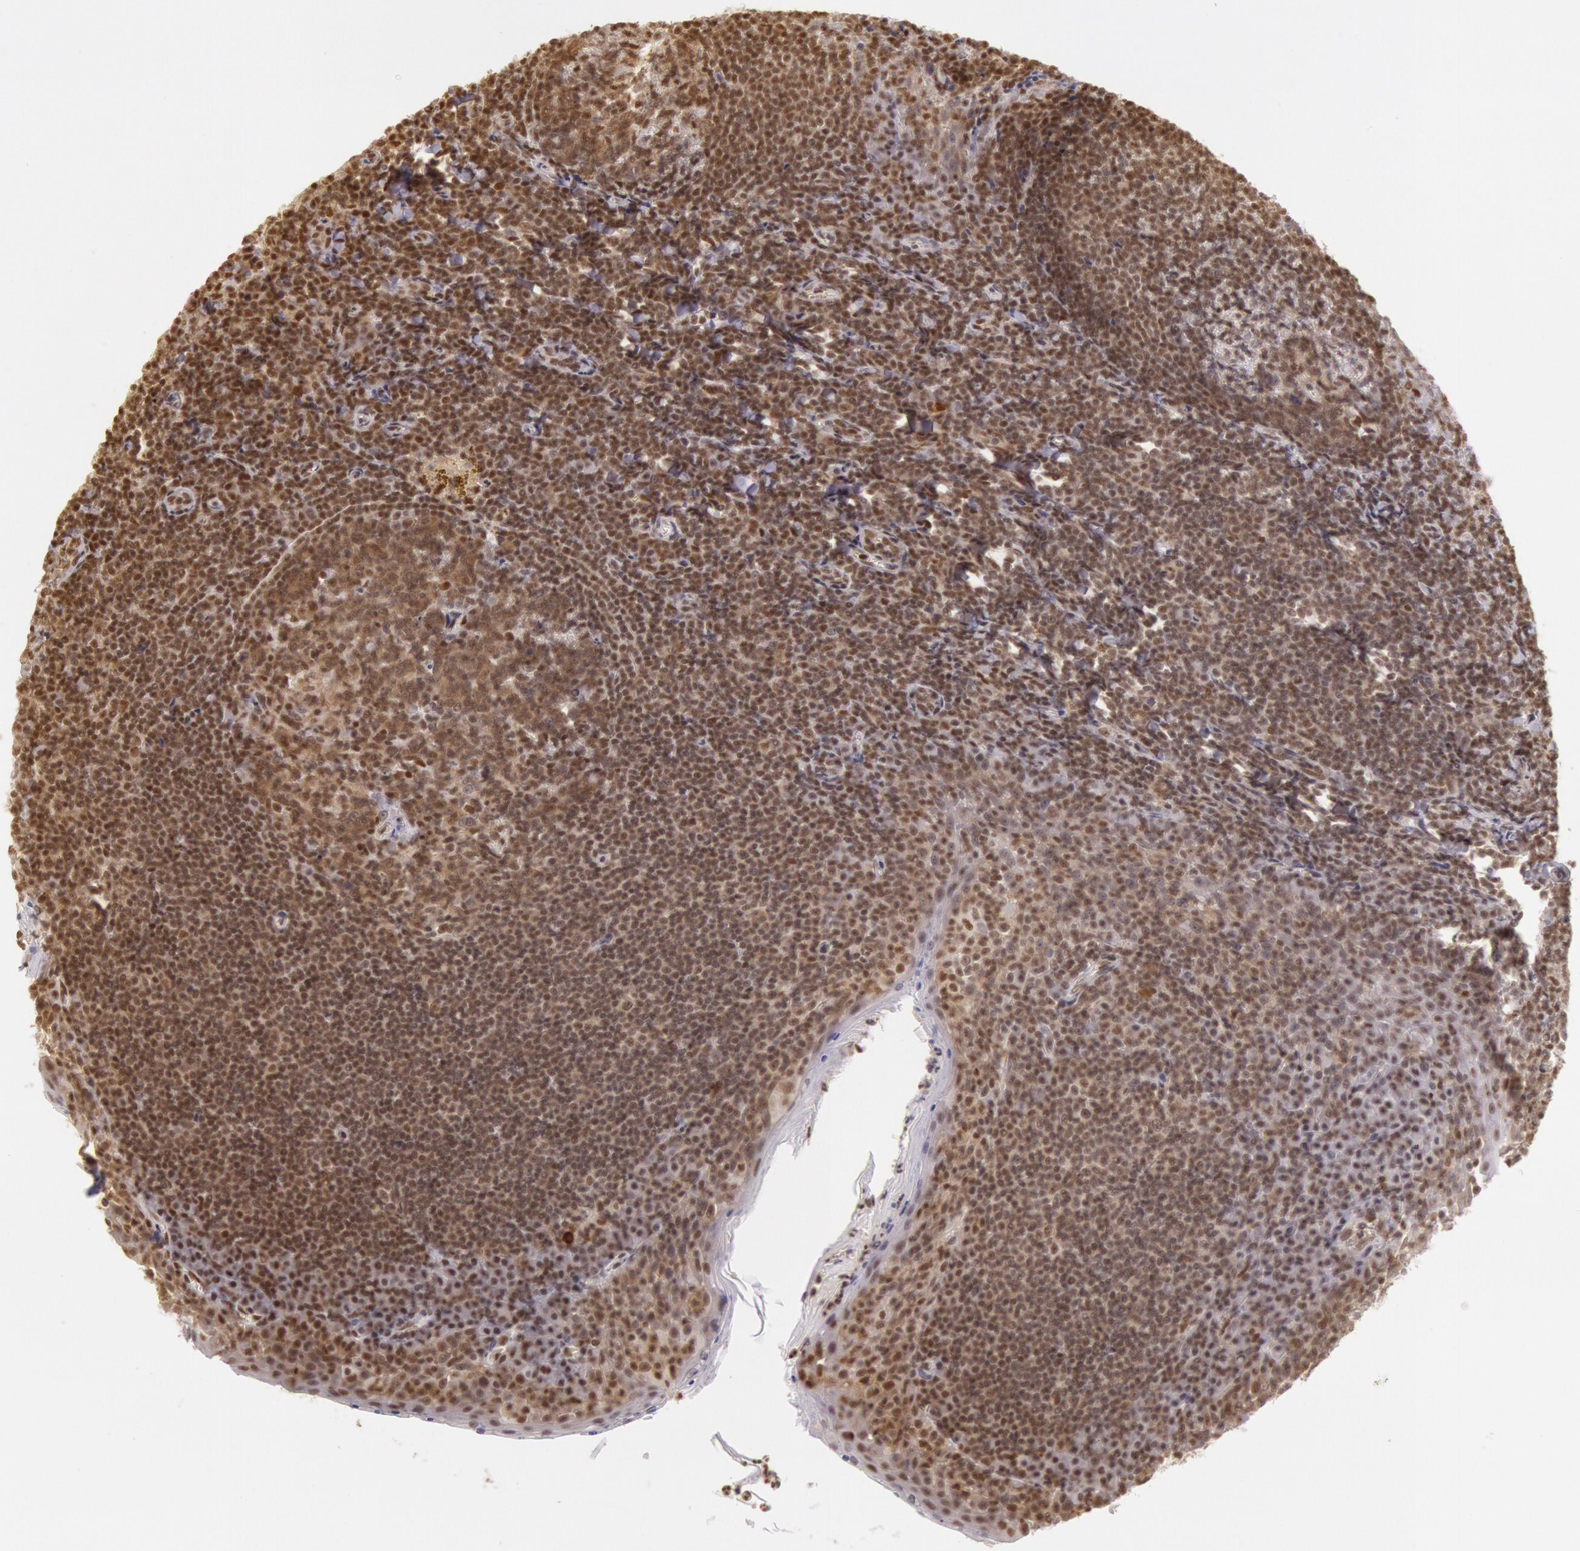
{"staining": {"intensity": "strong", "quantity": ">75%", "location": "nuclear"}, "tissue": "tonsil", "cell_type": "Germinal center cells", "image_type": "normal", "snomed": [{"axis": "morphology", "description": "Normal tissue, NOS"}, {"axis": "topography", "description": "Tonsil"}], "caption": "A micrograph showing strong nuclear positivity in about >75% of germinal center cells in normal tonsil, as visualized by brown immunohistochemical staining.", "gene": "ESS2", "patient": {"sex": "male", "age": 31}}